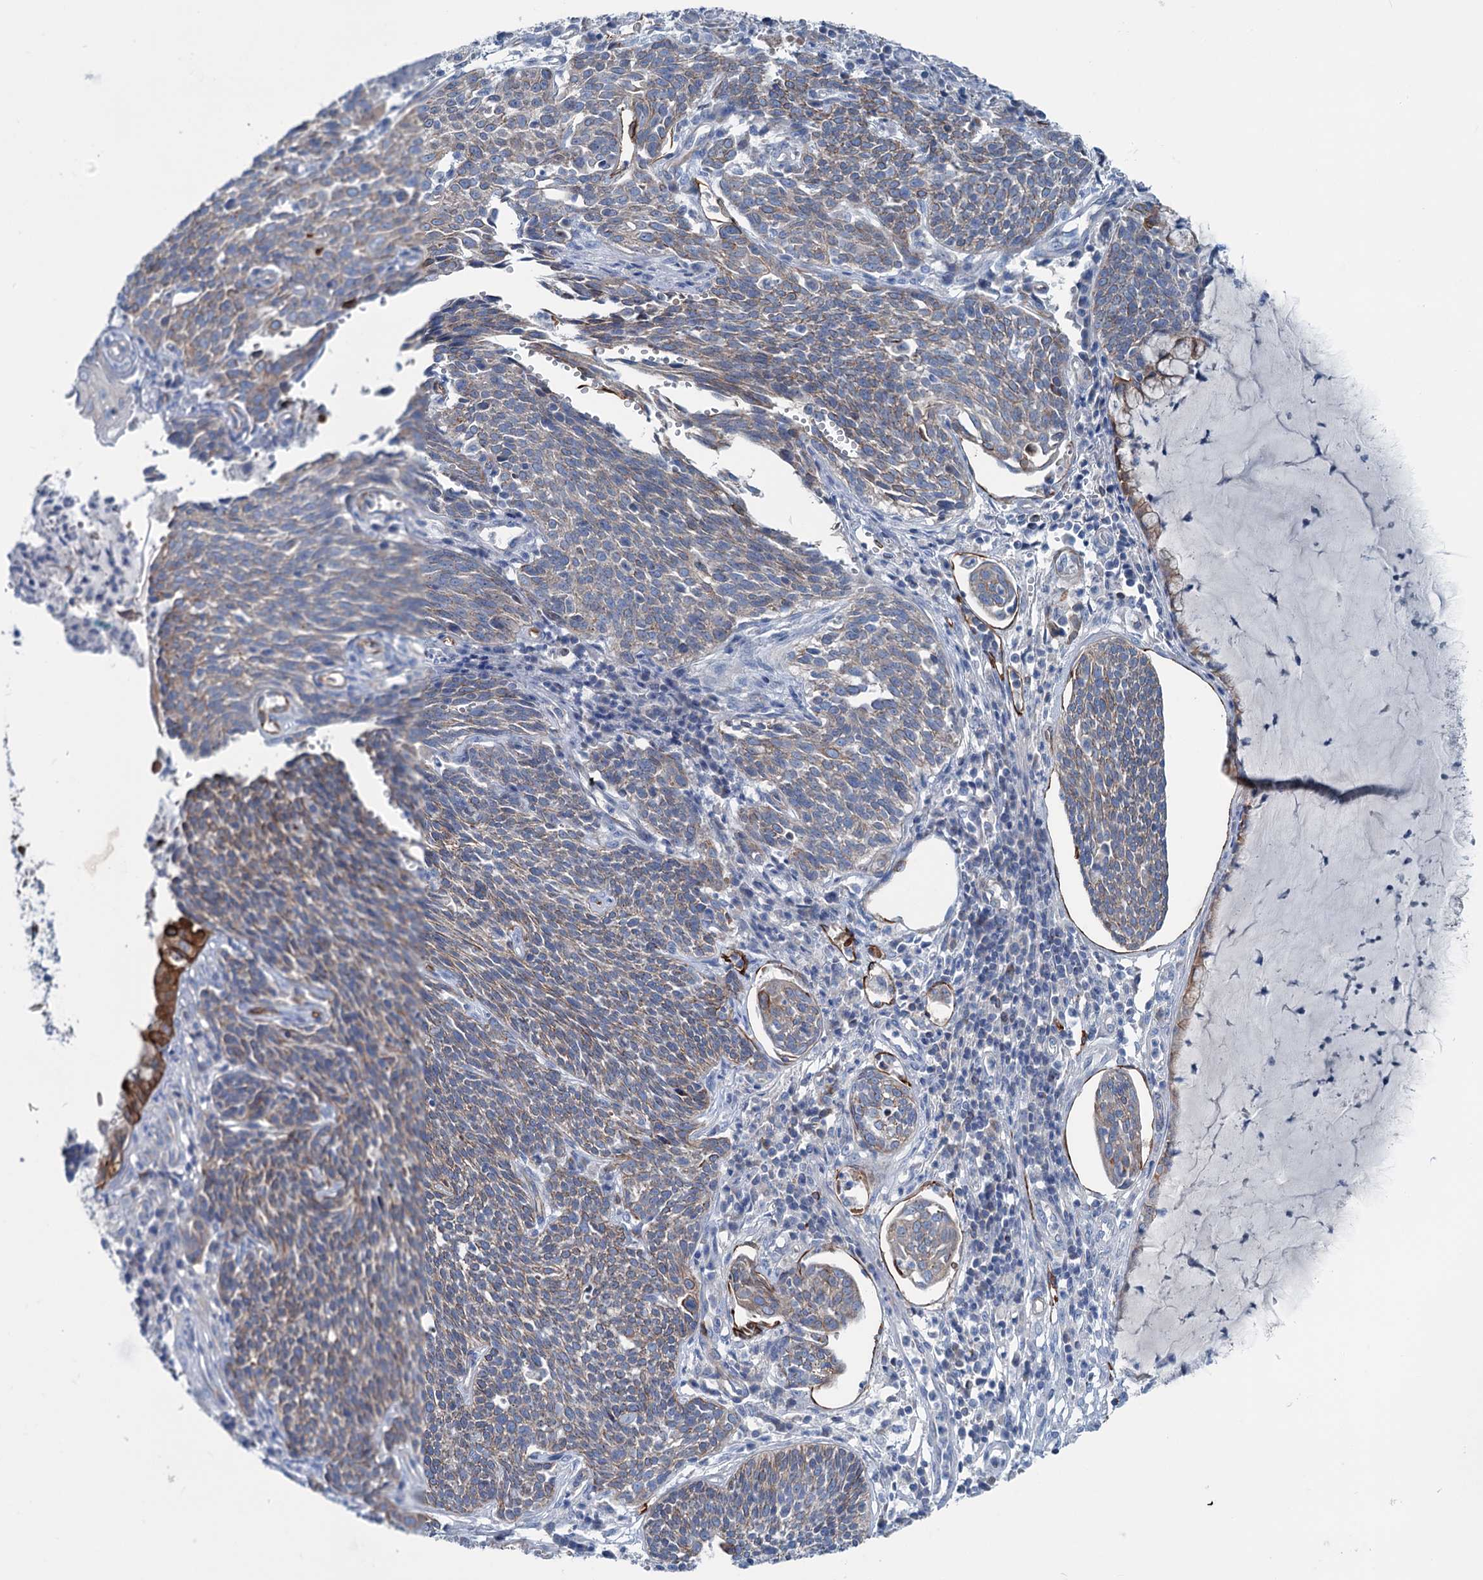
{"staining": {"intensity": "weak", "quantity": "25%-75%", "location": "cytoplasmic/membranous"}, "tissue": "cervical cancer", "cell_type": "Tumor cells", "image_type": "cancer", "snomed": [{"axis": "morphology", "description": "Squamous cell carcinoma, NOS"}, {"axis": "topography", "description": "Cervix"}], "caption": "About 25%-75% of tumor cells in human cervical squamous cell carcinoma reveal weak cytoplasmic/membranous protein positivity as visualized by brown immunohistochemical staining.", "gene": "CALCOCO1", "patient": {"sex": "female", "age": 34}}